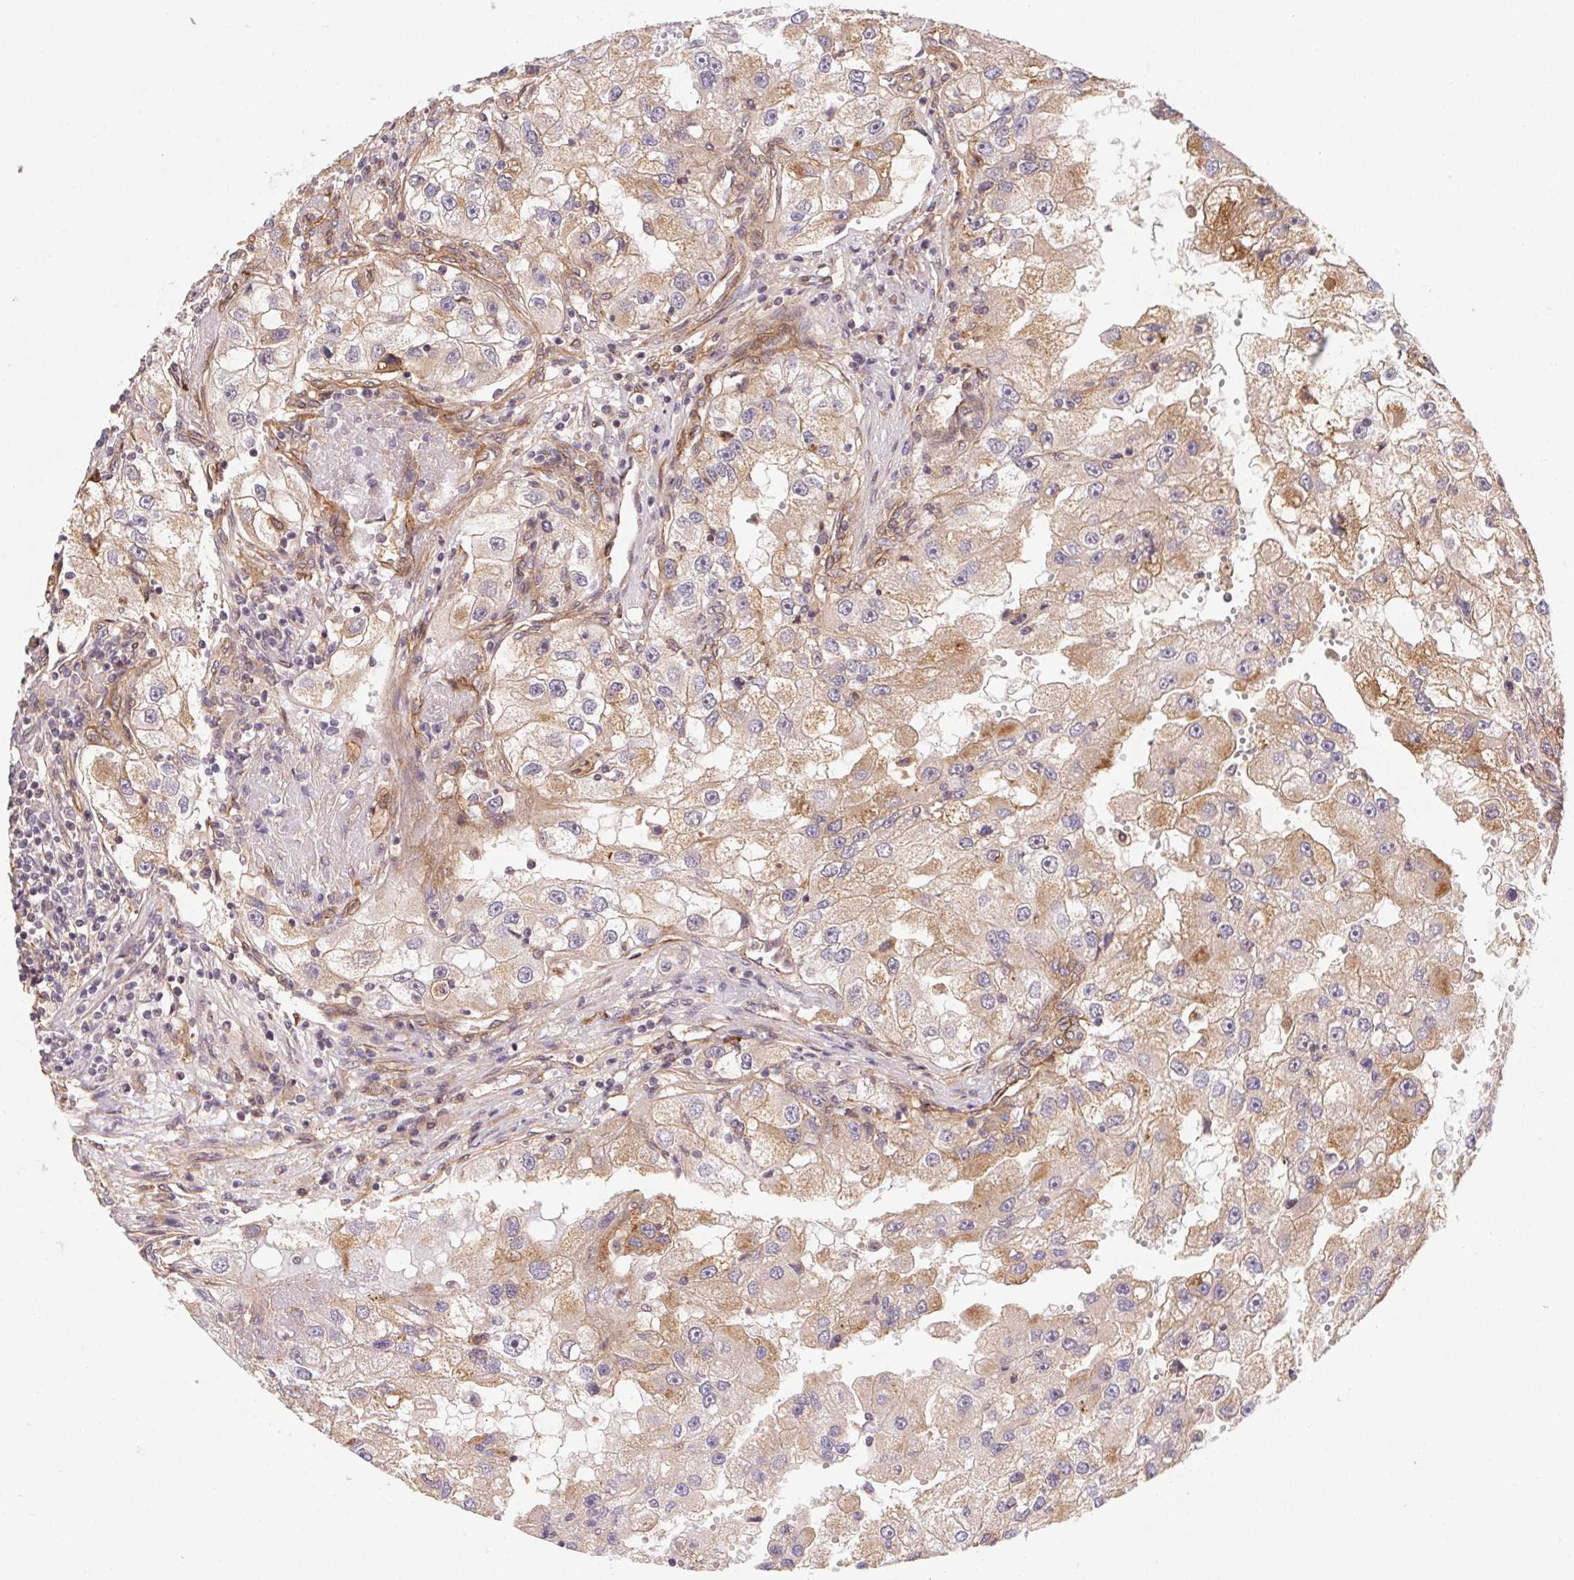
{"staining": {"intensity": "moderate", "quantity": "25%-75%", "location": "cytoplasmic/membranous"}, "tissue": "renal cancer", "cell_type": "Tumor cells", "image_type": "cancer", "snomed": [{"axis": "morphology", "description": "Adenocarcinoma, NOS"}, {"axis": "topography", "description": "Kidney"}], "caption": "There is medium levels of moderate cytoplasmic/membranous staining in tumor cells of renal cancer (adenocarcinoma), as demonstrated by immunohistochemical staining (brown color).", "gene": "SLC52A2", "patient": {"sex": "male", "age": 63}}